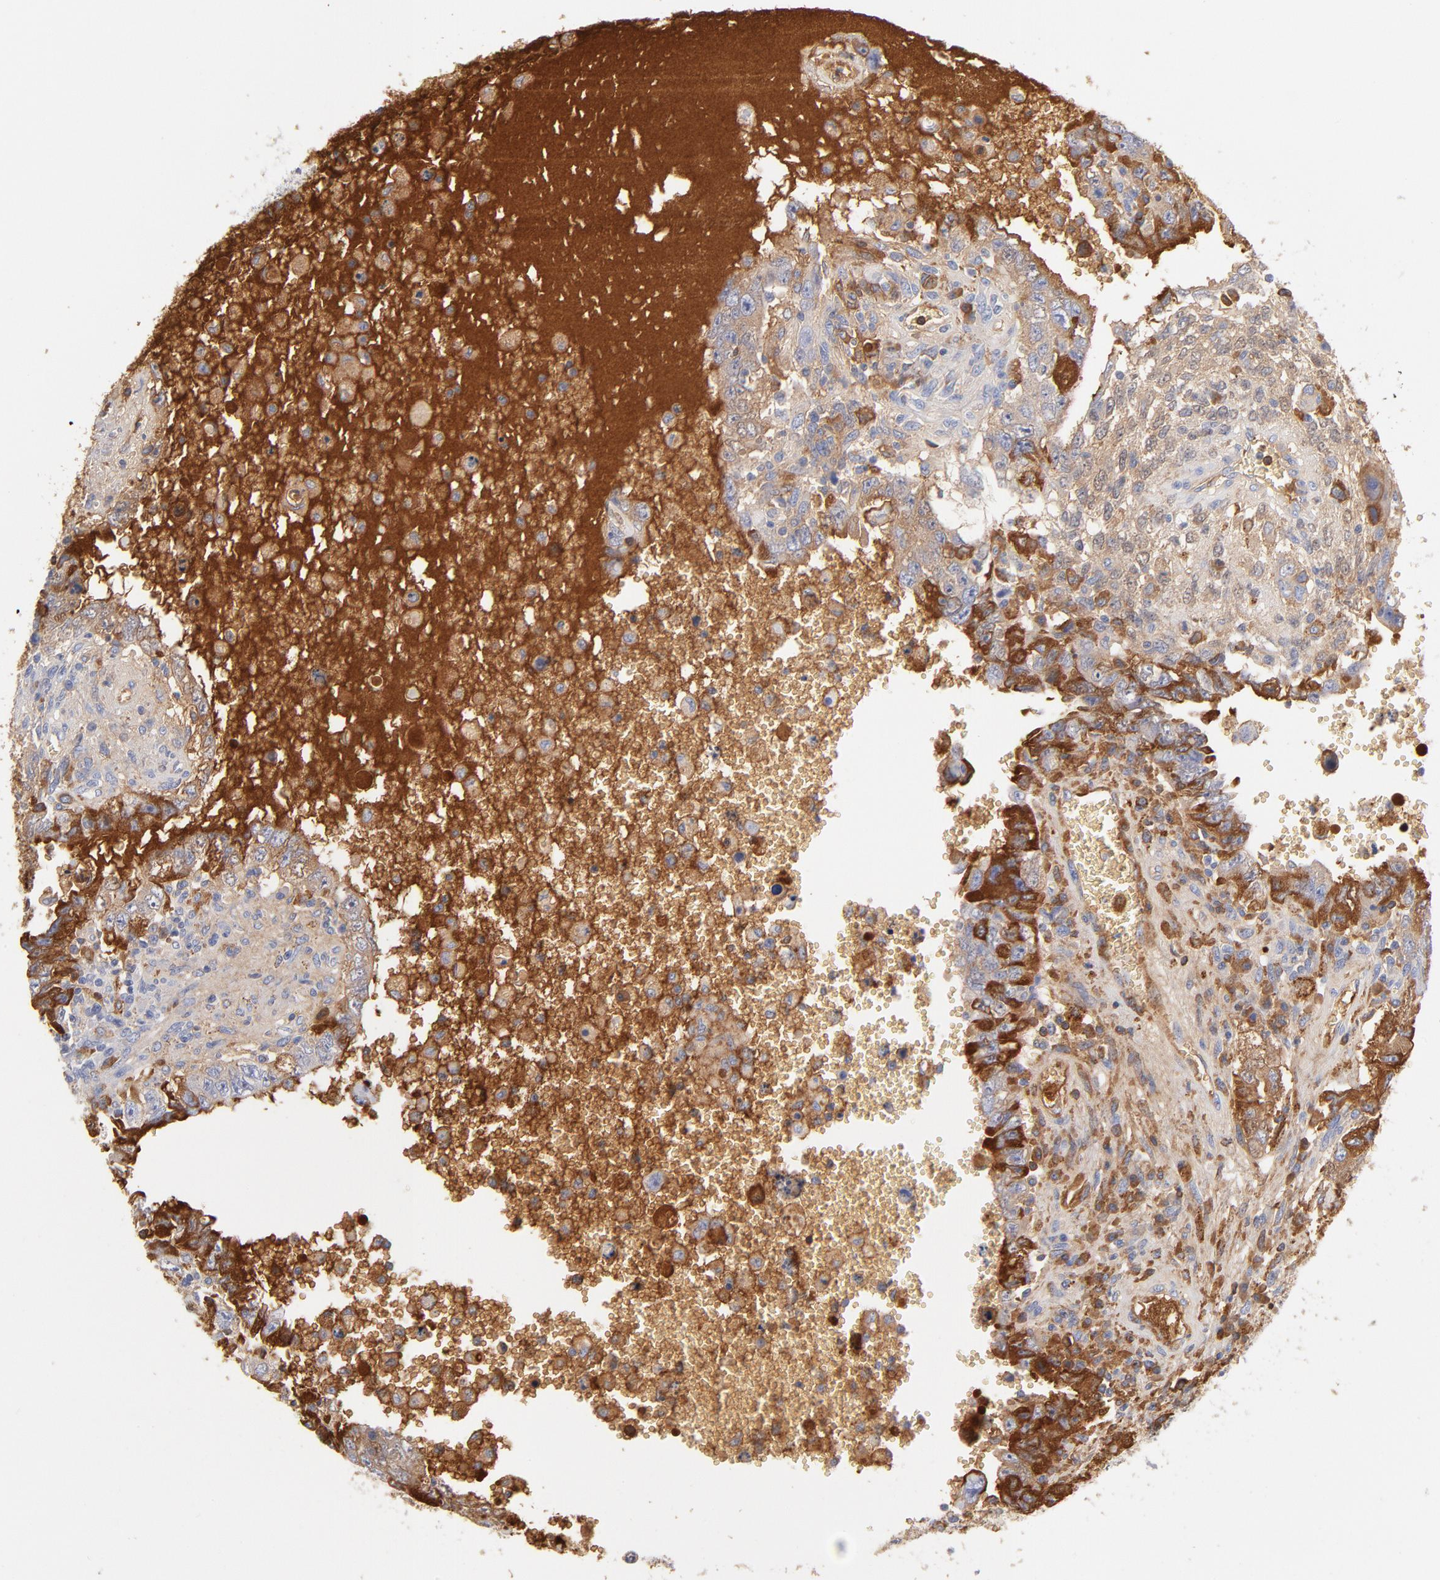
{"staining": {"intensity": "moderate", "quantity": ">75%", "location": "cytoplasmic/membranous"}, "tissue": "testis cancer", "cell_type": "Tumor cells", "image_type": "cancer", "snomed": [{"axis": "morphology", "description": "Carcinoma, Embryonal, NOS"}, {"axis": "topography", "description": "Testis"}], "caption": "DAB (3,3'-diaminobenzidine) immunohistochemical staining of human embryonal carcinoma (testis) shows moderate cytoplasmic/membranous protein positivity in approximately >75% of tumor cells. The staining was performed using DAB, with brown indicating positive protein expression. Nuclei are stained blue with hematoxylin.", "gene": "C3", "patient": {"sex": "male", "age": 26}}